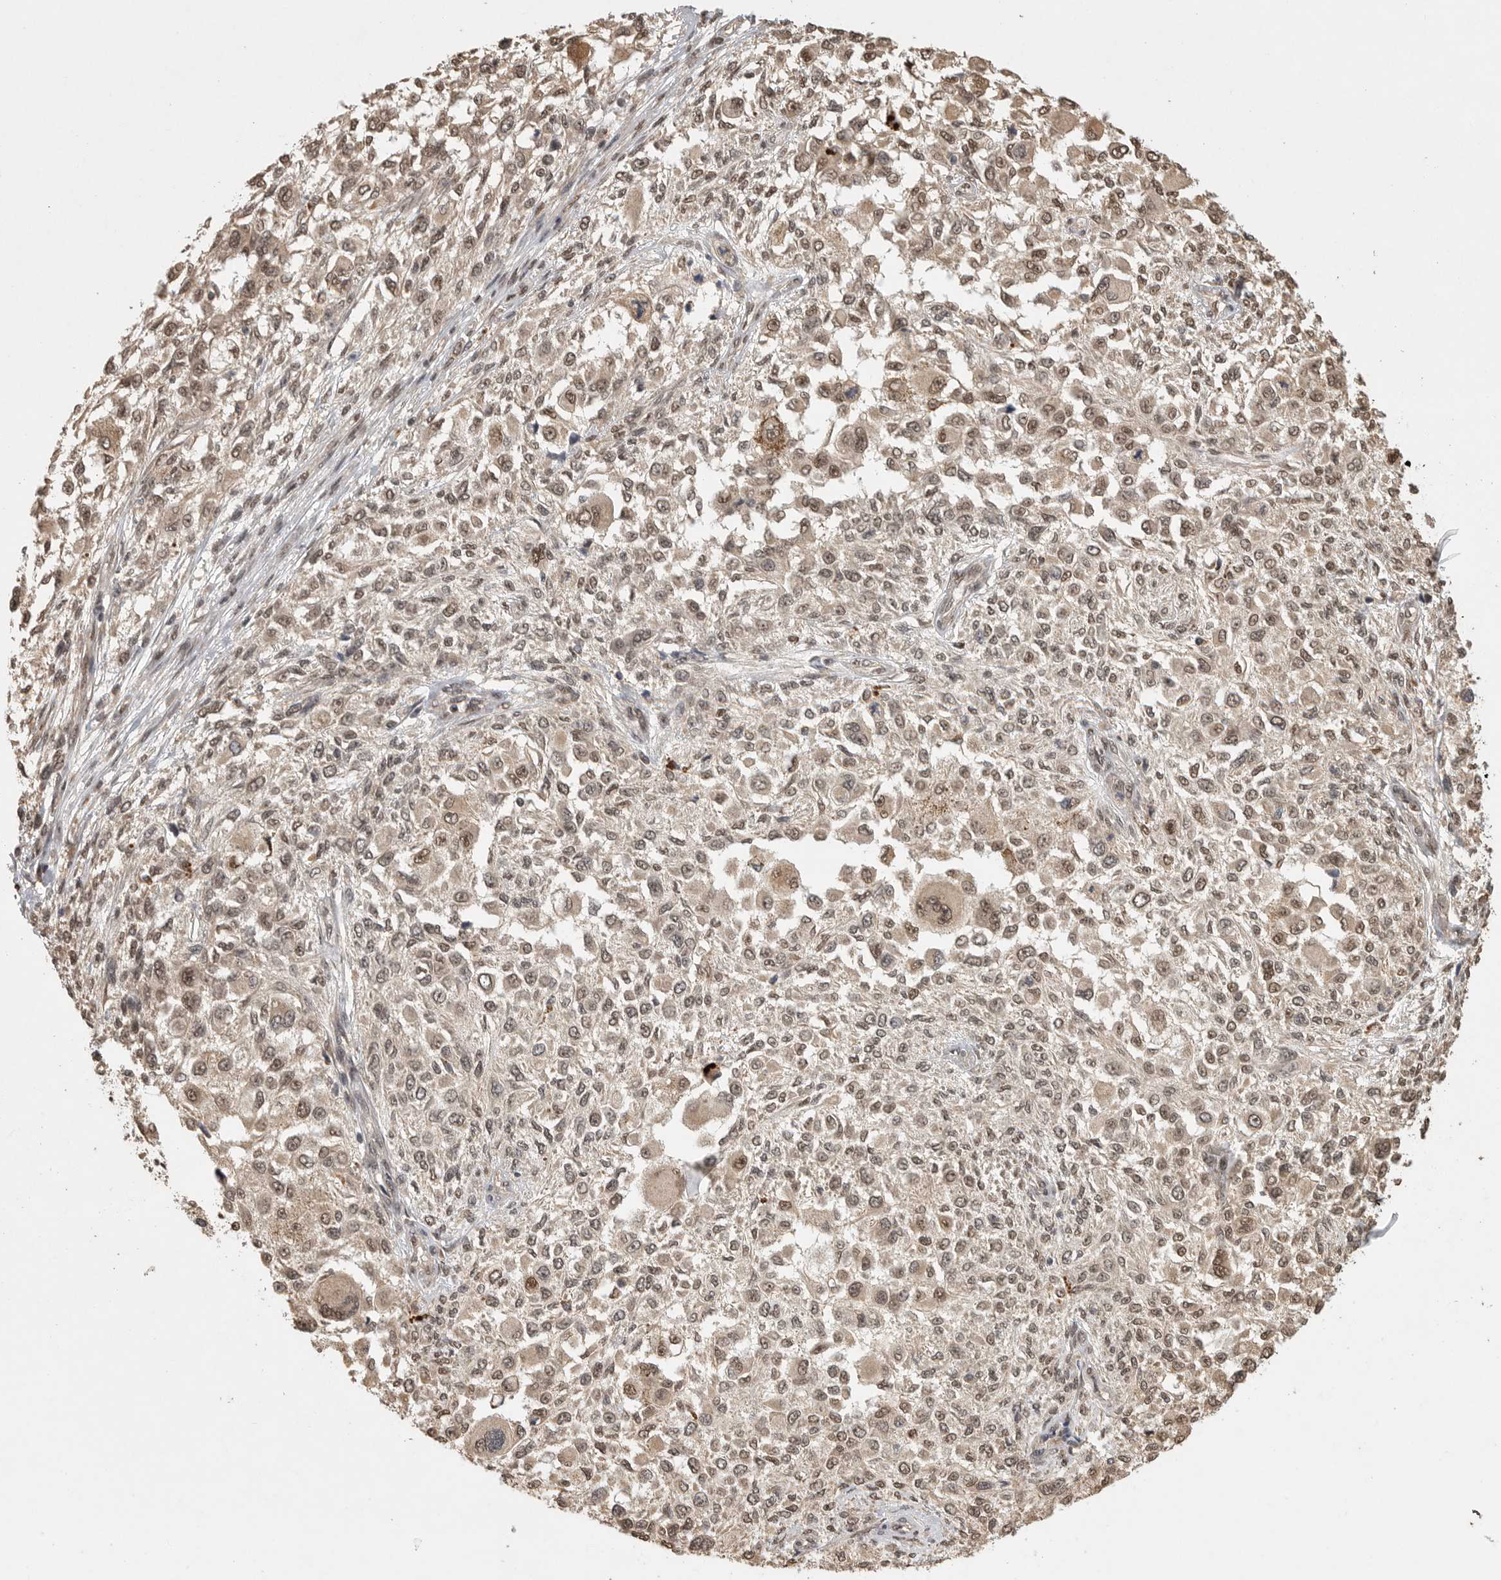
{"staining": {"intensity": "moderate", "quantity": ">75%", "location": "nuclear"}, "tissue": "melanoma", "cell_type": "Tumor cells", "image_type": "cancer", "snomed": [{"axis": "morphology", "description": "Necrosis, NOS"}, {"axis": "morphology", "description": "Malignant melanoma, NOS"}, {"axis": "topography", "description": "Skin"}], "caption": "Protein expression analysis of melanoma reveals moderate nuclear staining in approximately >75% of tumor cells.", "gene": "DFFA", "patient": {"sex": "female", "age": 87}}